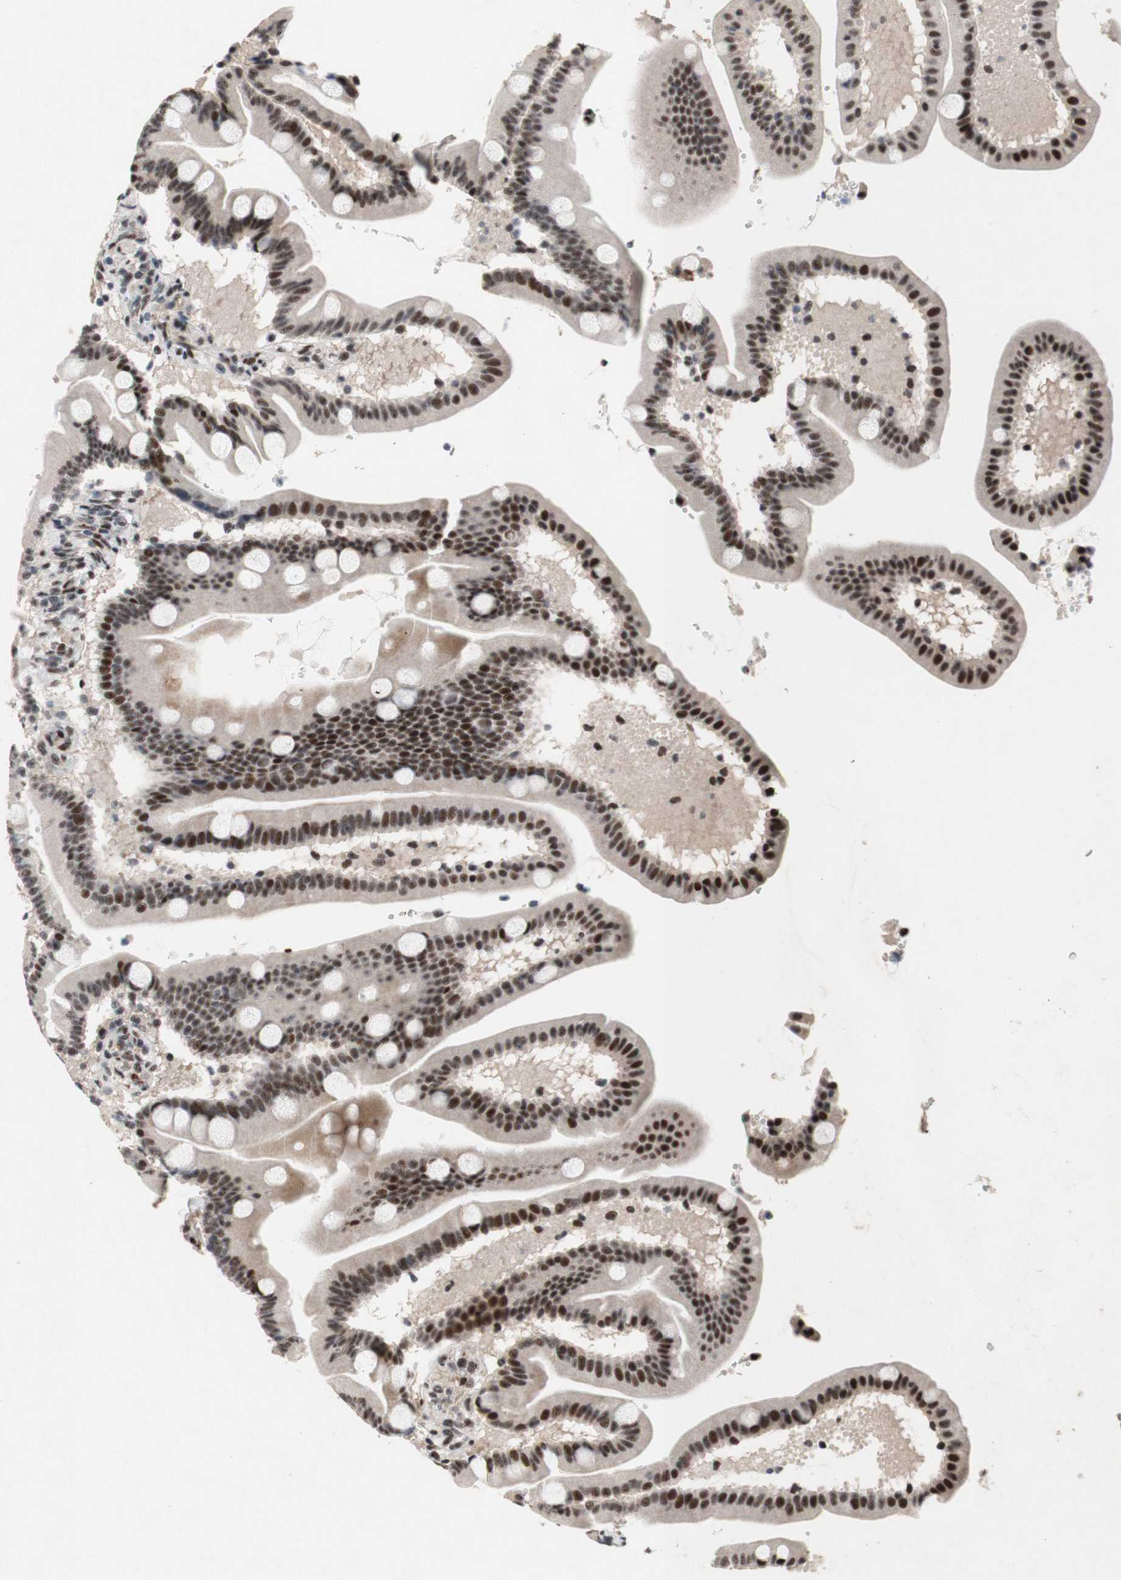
{"staining": {"intensity": "strong", "quantity": ">75%", "location": "nuclear"}, "tissue": "duodenum", "cell_type": "Glandular cells", "image_type": "normal", "snomed": [{"axis": "morphology", "description": "Normal tissue, NOS"}, {"axis": "topography", "description": "Duodenum"}], "caption": "An IHC photomicrograph of benign tissue is shown. Protein staining in brown labels strong nuclear positivity in duodenum within glandular cells. (IHC, brightfield microscopy, high magnification).", "gene": "TLE1", "patient": {"sex": "male", "age": 54}}